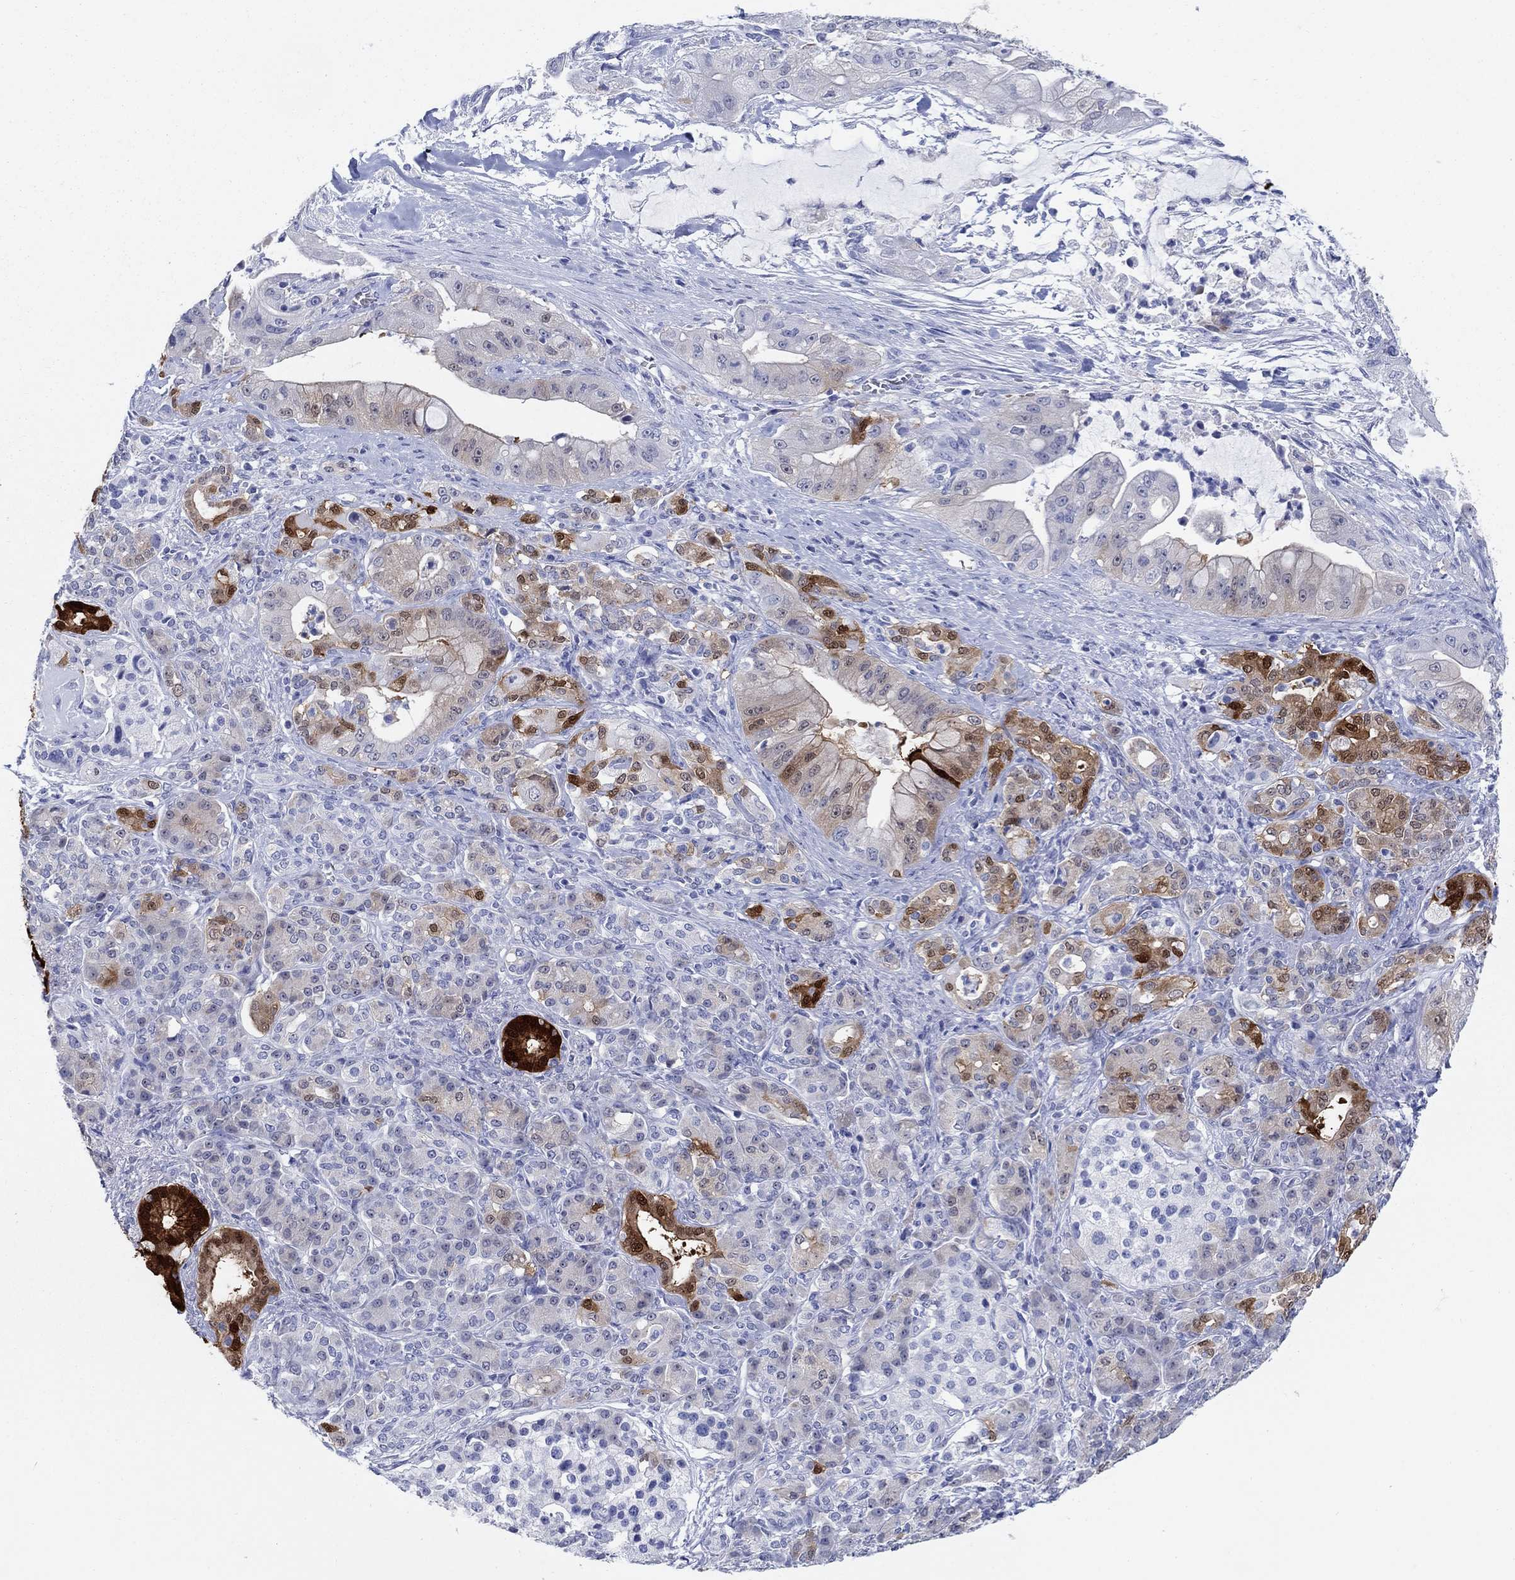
{"staining": {"intensity": "strong", "quantity": "<25%", "location": "cytoplasmic/membranous,nuclear"}, "tissue": "pancreatic cancer", "cell_type": "Tumor cells", "image_type": "cancer", "snomed": [{"axis": "morphology", "description": "Normal tissue, NOS"}, {"axis": "morphology", "description": "Inflammation, NOS"}, {"axis": "morphology", "description": "Adenocarcinoma, NOS"}, {"axis": "topography", "description": "Pancreas"}], "caption": "Tumor cells show medium levels of strong cytoplasmic/membranous and nuclear positivity in approximately <25% of cells in human pancreatic cancer.", "gene": "AKR1C2", "patient": {"sex": "male", "age": 57}}